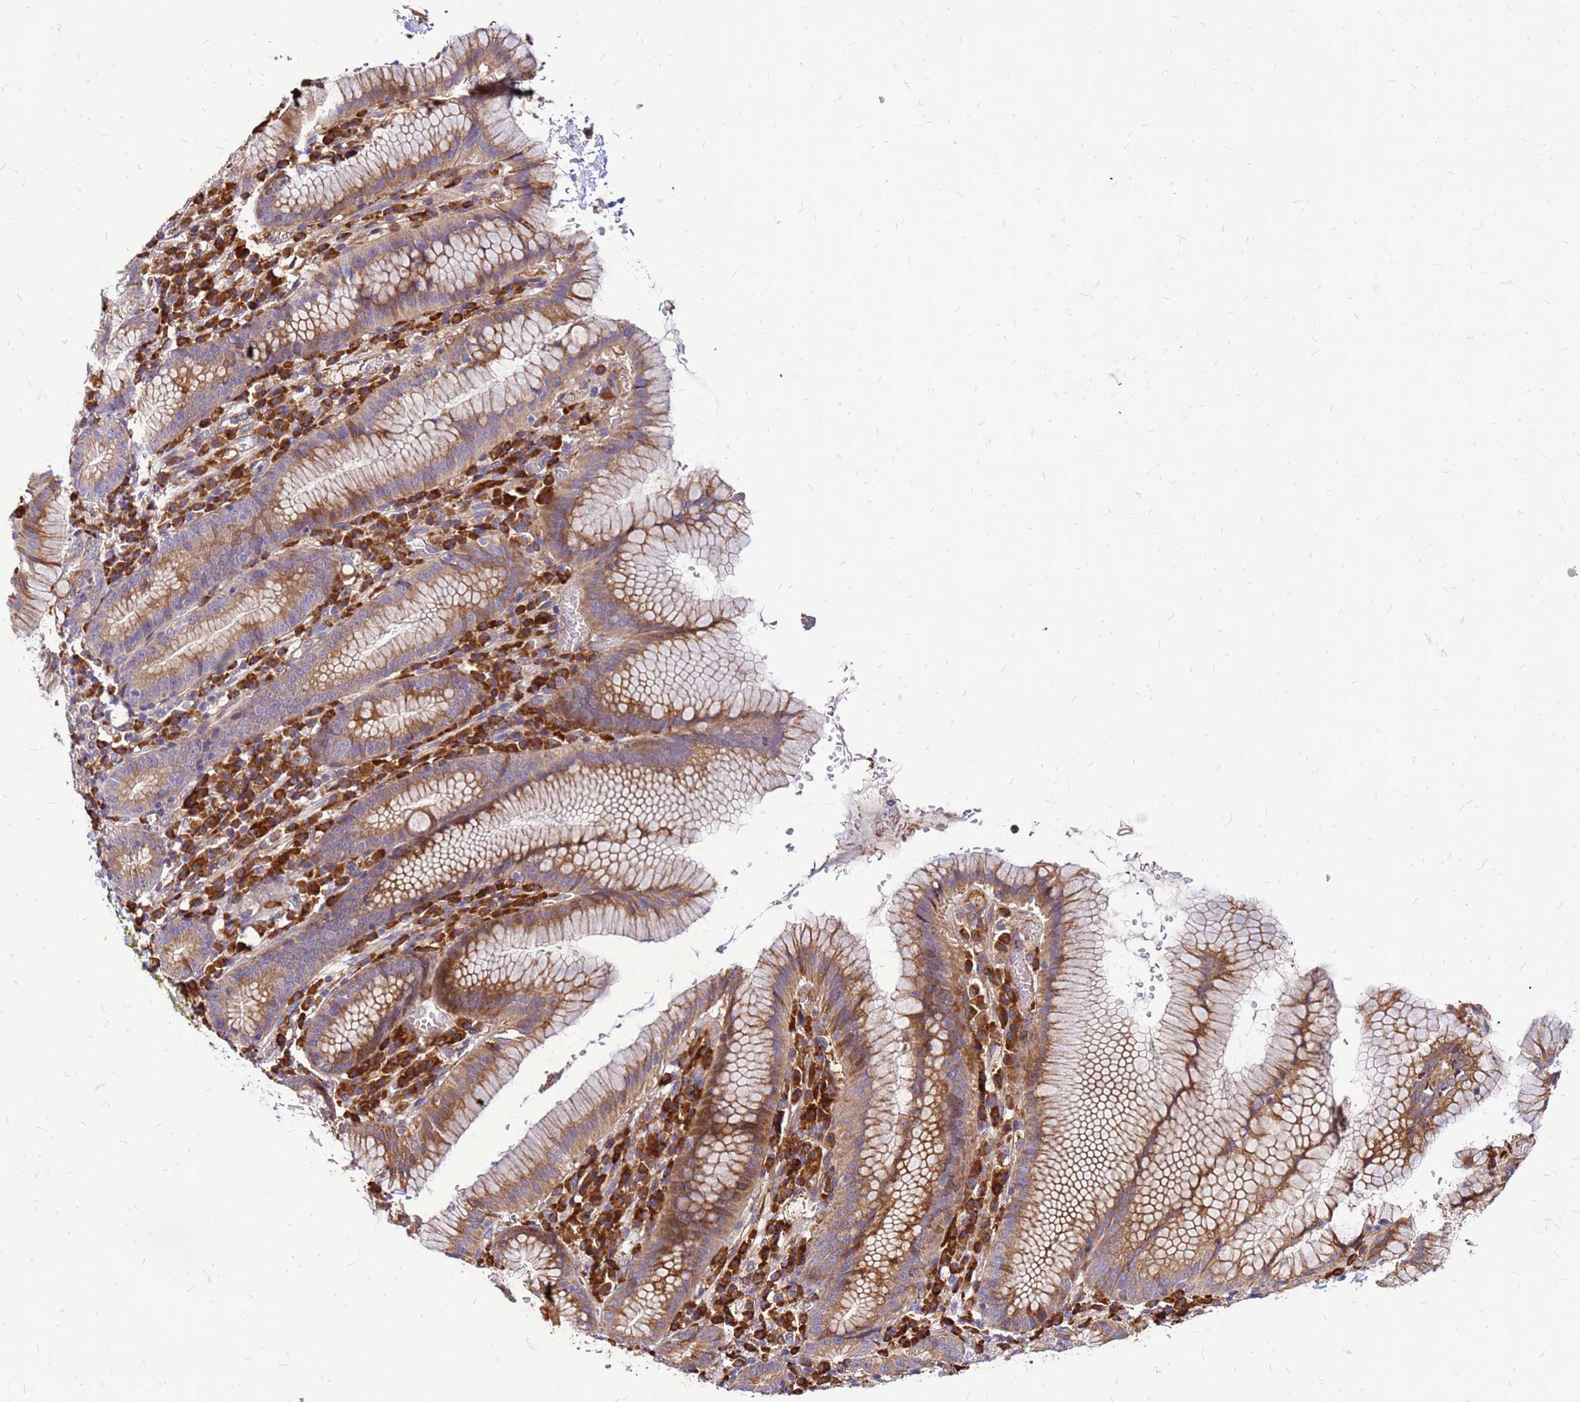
{"staining": {"intensity": "moderate", "quantity": ">75%", "location": "cytoplasmic/membranous"}, "tissue": "stomach", "cell_type": "Glandular cells", "image_type": "normal", "snomed": [{"axis": "morphology", "description": "Normal tissue, NOS"}, {"axis": "topography", "description": "Stomach"}], "caption": "High-power microscopy captured an immunohistochemistry micrograph of unremarkable stomach, revealing moderate cytoplasmic/membranous staining in about >75% of glandular cells.", "gene": "VMO1", "patient": {"sex": "male", "age": 55}}